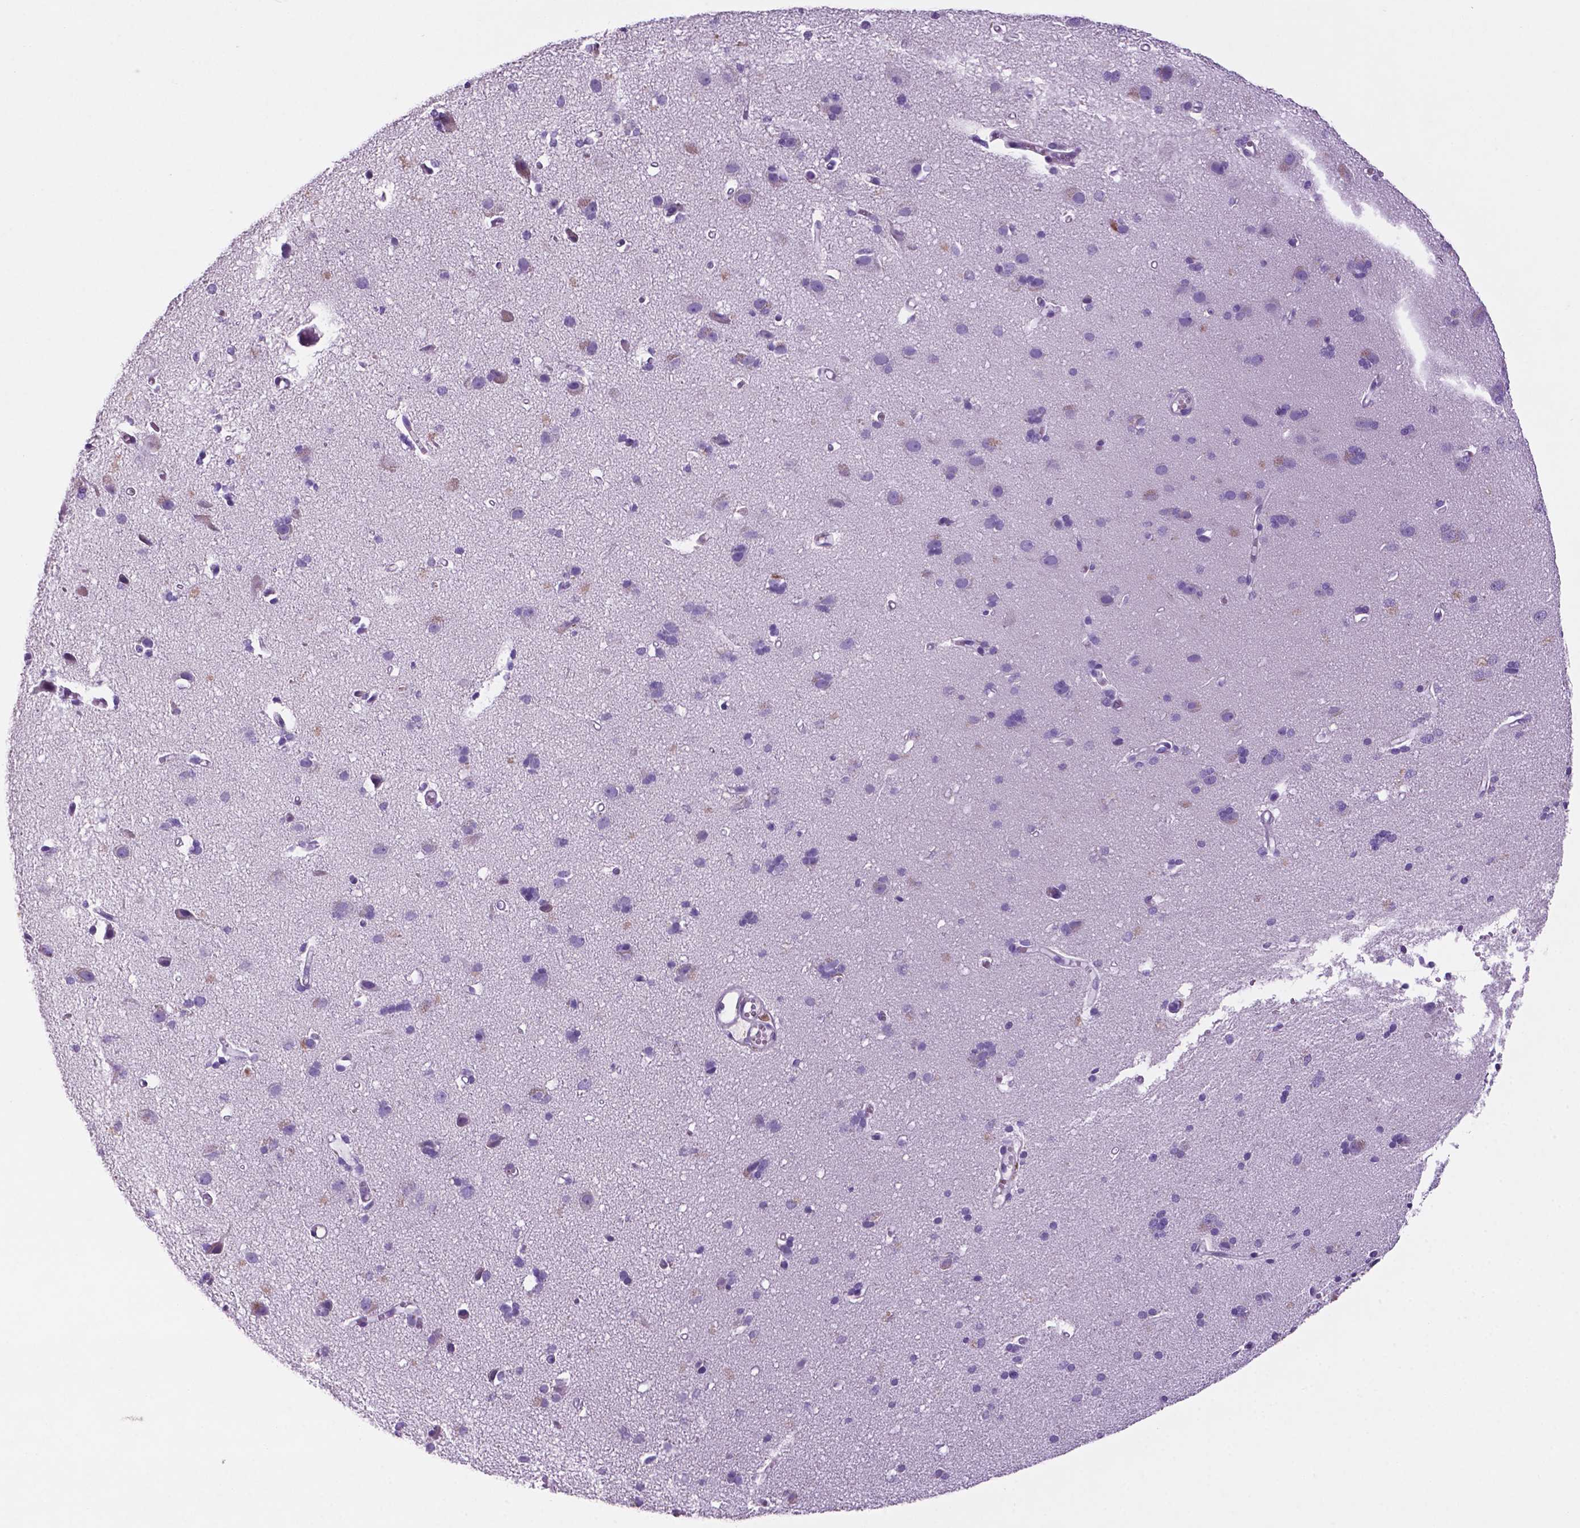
{"staining": {"intensity": "moderate", "quantity": "<25%", "location": "cytoplasmic/membranous"}, "tissue": "cerebral cortex", "cell_type": "Endothelial cells", "image_type": "normal", "snomed": [{"axis": "morphology", "description": "Normal tissue, NOS"}, {"axis": "morphology", "description": "Glioma, malignant, High grade"}, {"axis": "topography", "description": "Cerebral cortex"}], "caption": "The image demonstrates immunohistochemical staining of benign cerebral cortex. There is moderate cytoplasmic/membranous expression is seen in approximately <25% of endothelial cells. (DAB (3,3'-diaminobenzidine) IHC with brightfield microscopy, high magnification).", "gene": "C18orf21", "patient": {"sex": "male", "age": 71}}